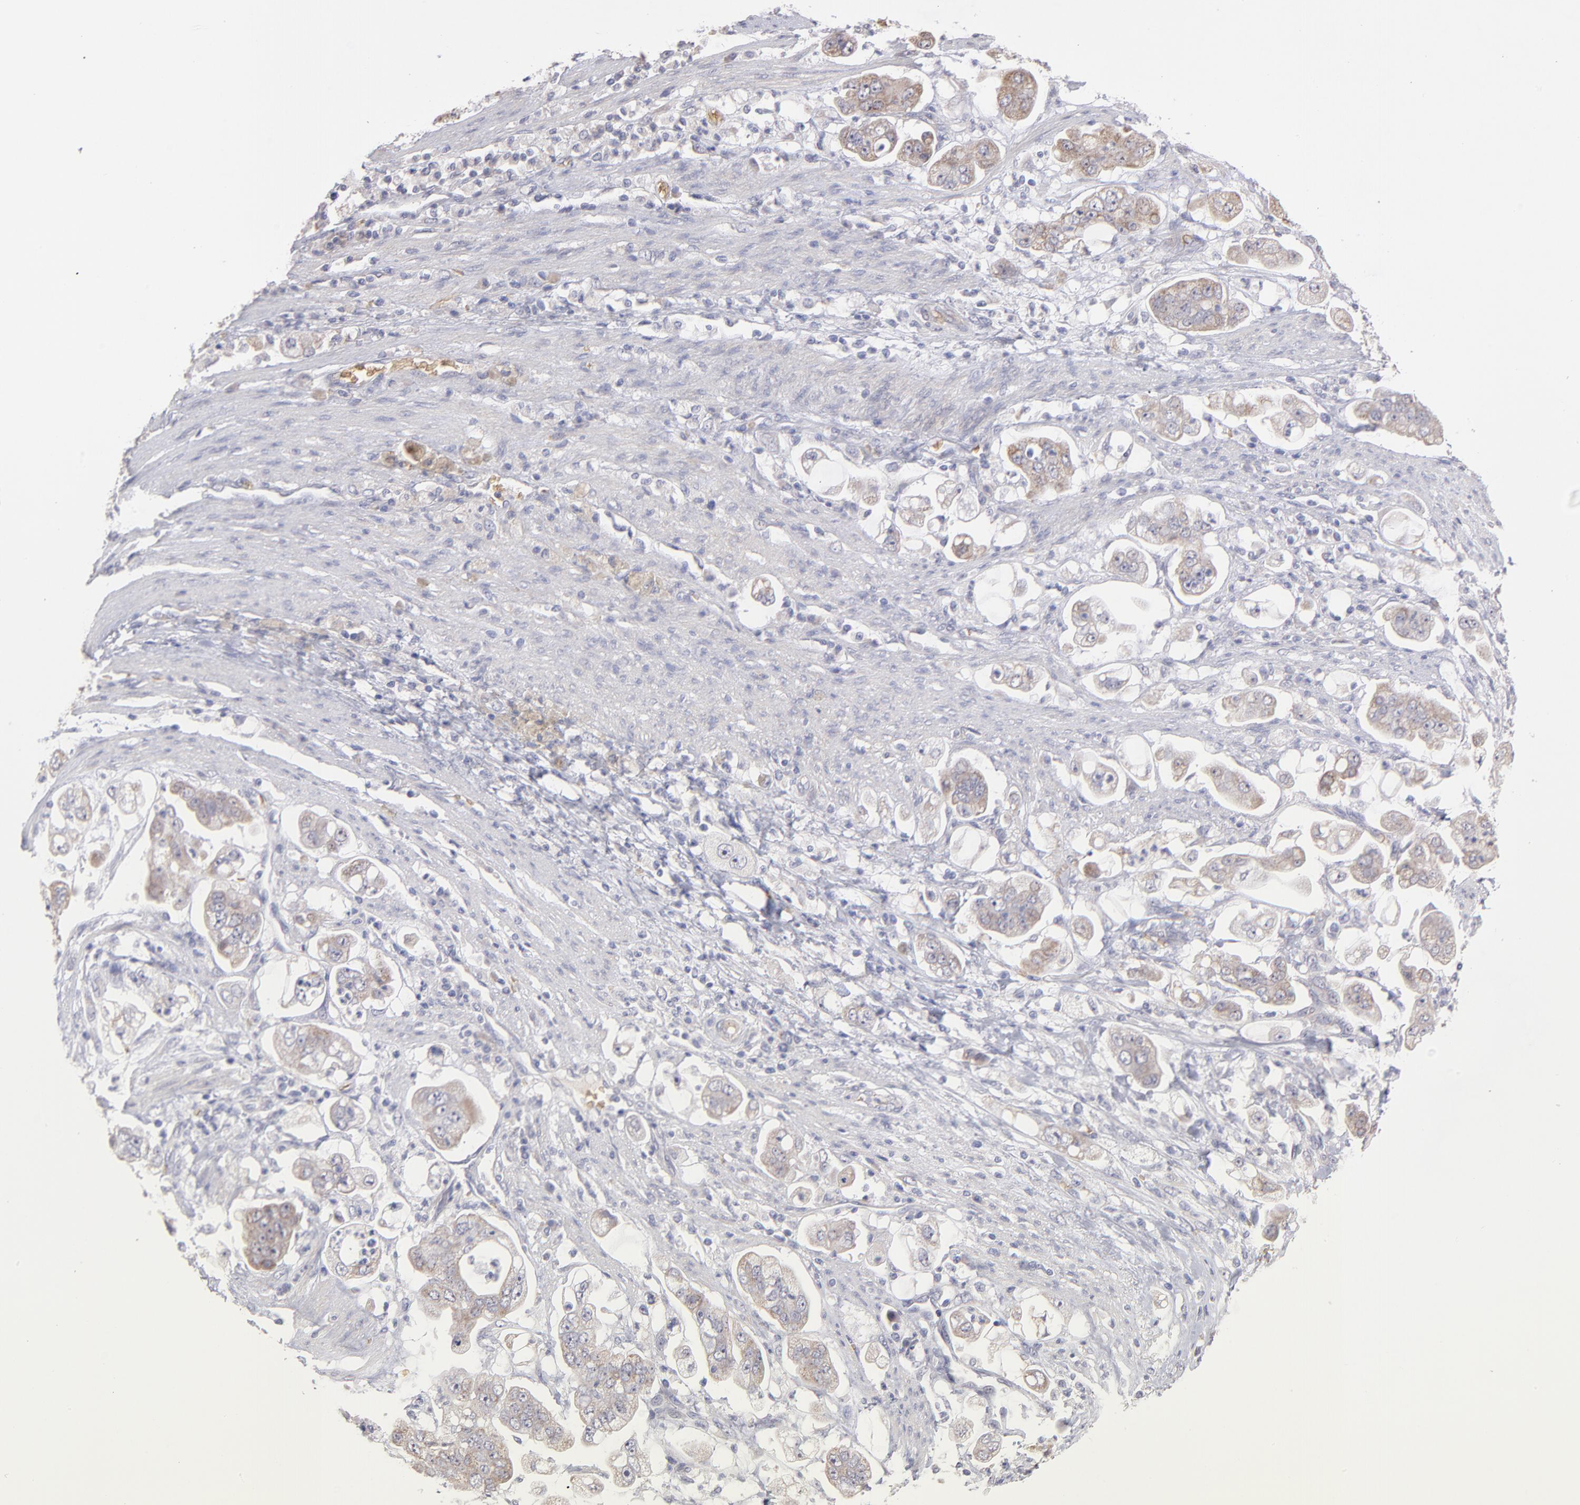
{"staining": {"intensity": "weak", "quantity": ">75%", "location": "cytoplasmic/membranous"}, "tissue": "stomach cancer", "cell_type": "Tumor cells", "image_type": "cancer", "snomed": [{"axis": "morphology", "description": "Adenocarcinoma, NOS"}, {"axis": "topography", "description": "Stomach"}], "caption": "Immunohistochemistry (DAB) staining of human stomach adenocarcinoma reveals weak cytoplasmic/membranous protein positivity in about >75% of tumor cells.", "gene": "F13B", "patient": {"sex": "male", "age": 62}}